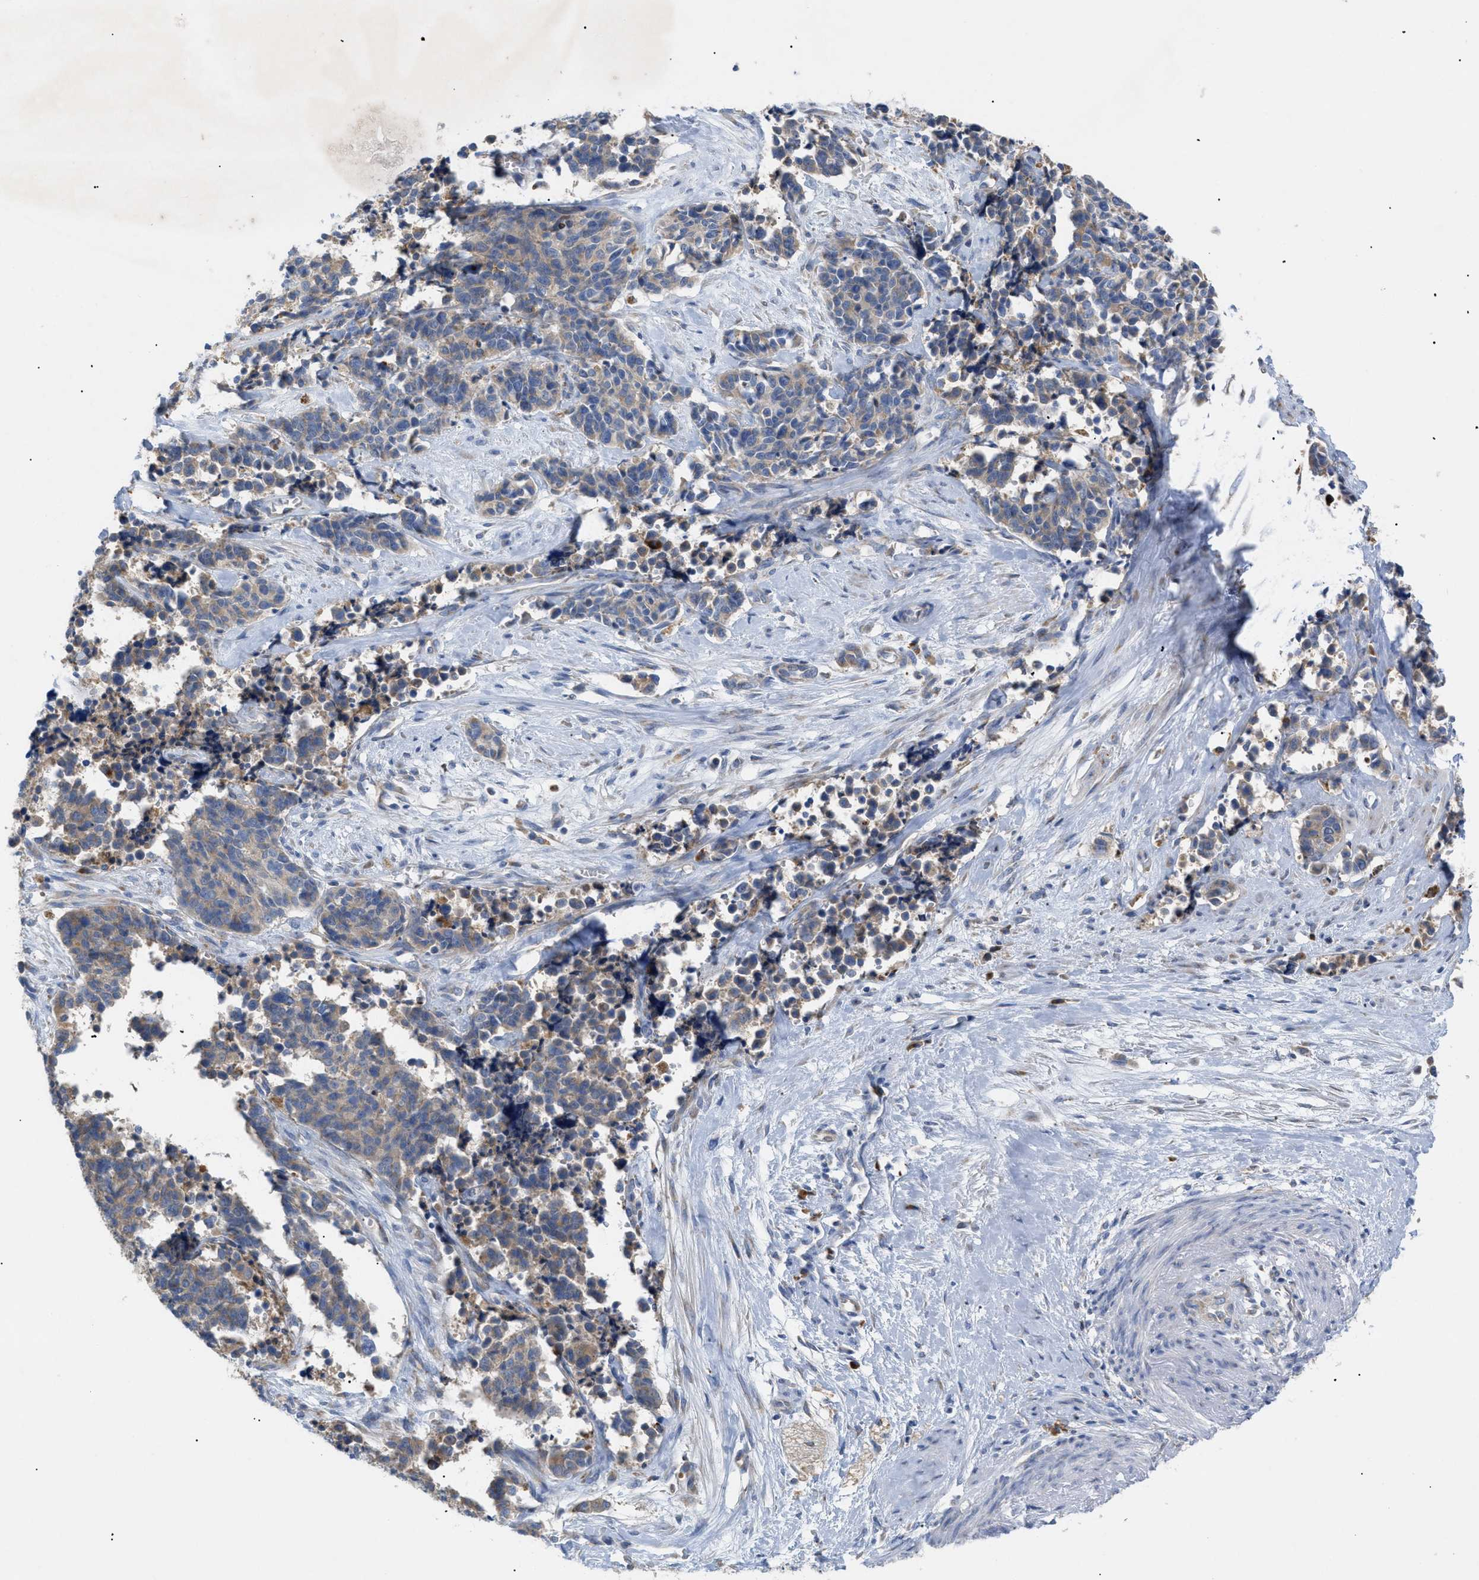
{"staining": {"intensity": "weak", "quantity": ">75%", "location": "cytoplasmic/membranous"}, "tissue": "cervical cancer", "cell_type": "Tumor cells", "image_type": "cancer", "snomed": [{"axis": "morphology", "description": "Squamous cell carcinoma, NOS"}, {"axis": "topography", "description": "Cervix"}], "caption": "Squamous cell carcinoma (cervical) tissue reveals weak cytoplasmic/membranous expression in approximately >75% of tumor cells, visualized by immunohistochemistry.", "gene": "SLC50A1", "patient": {"sex": "female", "age": 35}}